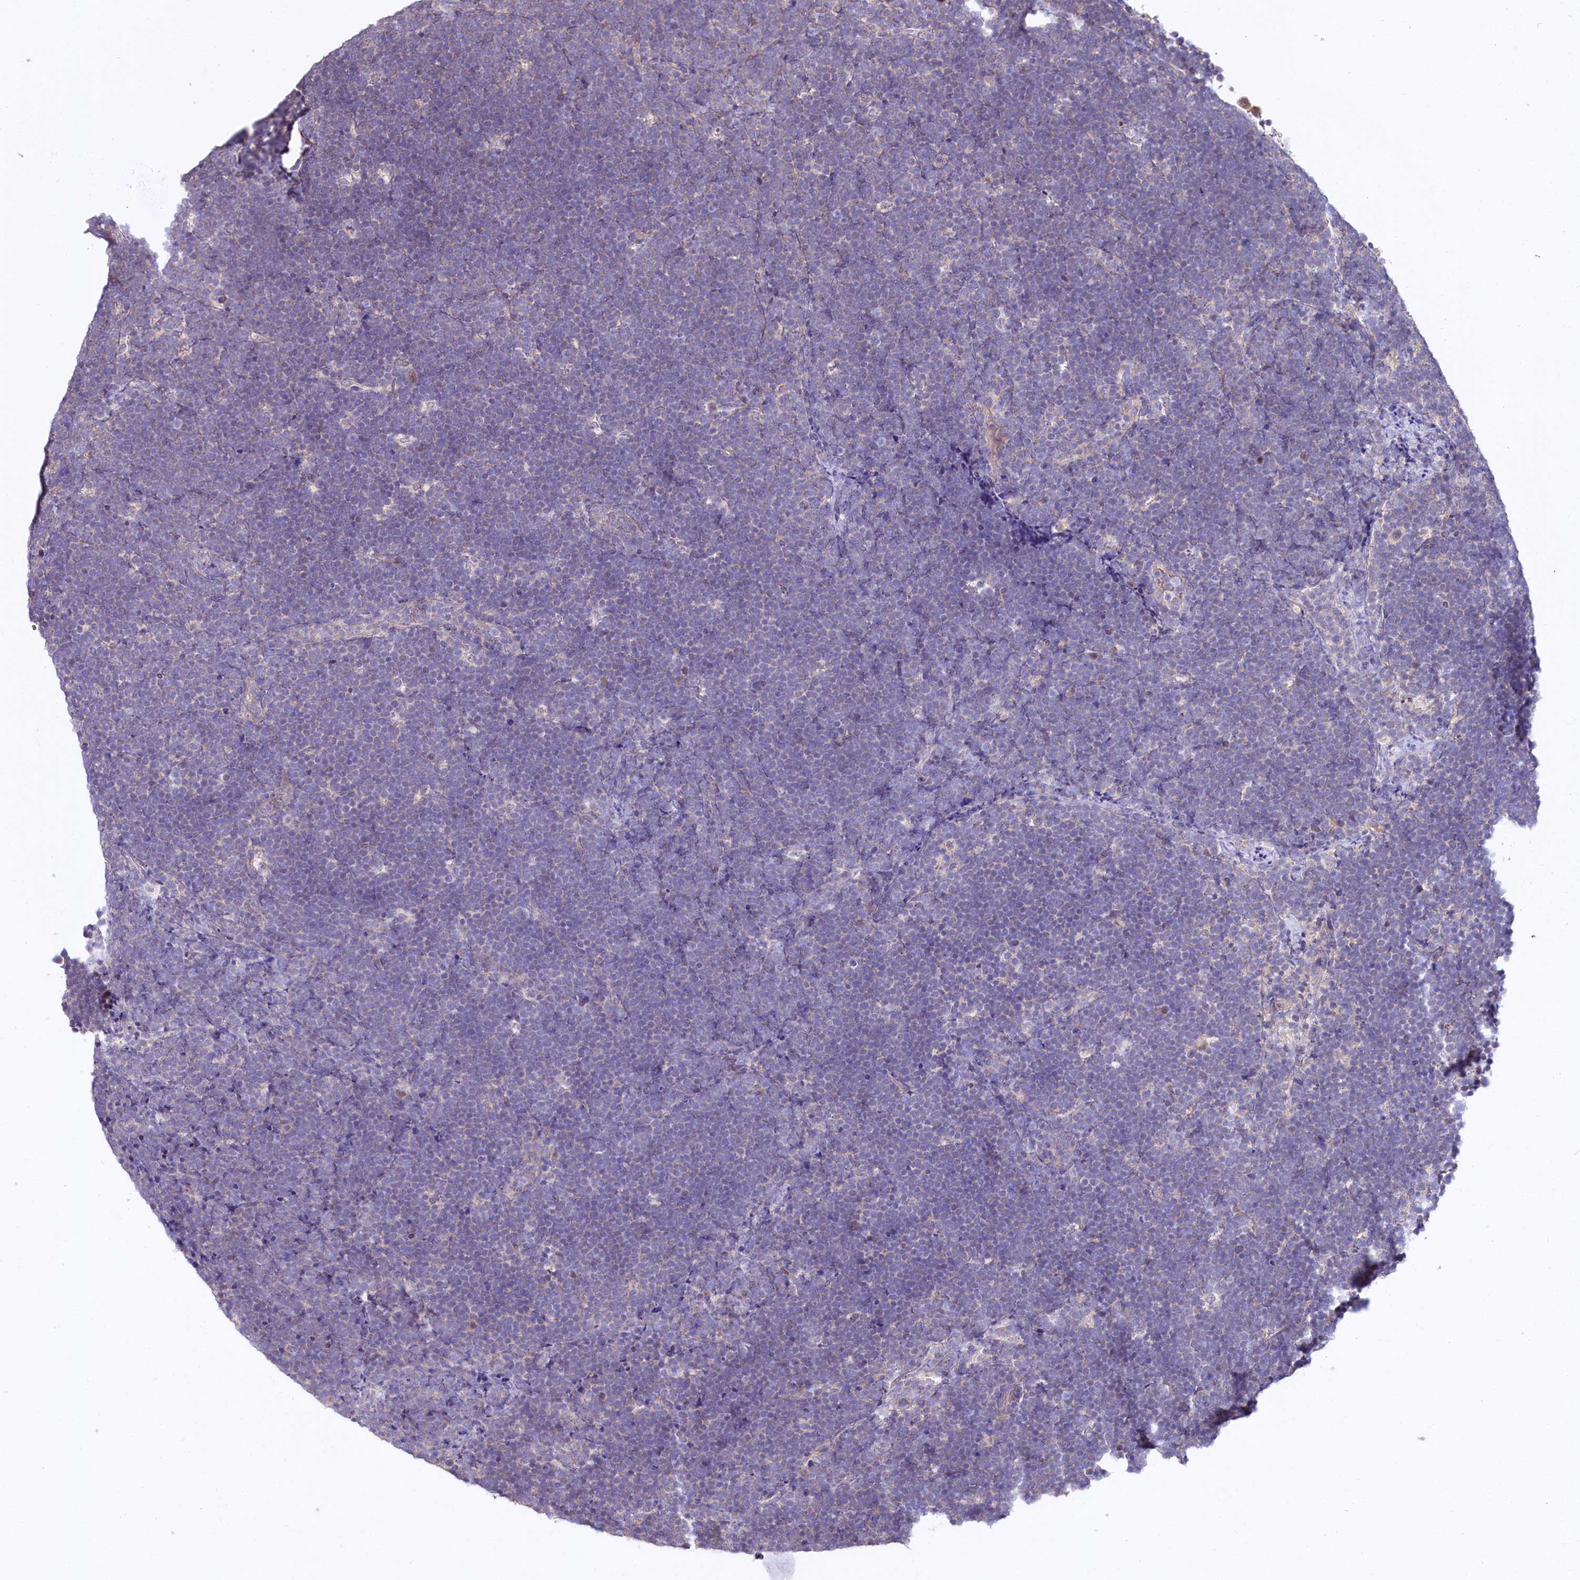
{"staining": {"intensity": "negative", "quantity": "none", "location": "none"}, "tissue": "lymphoma", "cell_type": "Tumor cells", "image_type": "cancer", "snomed": [{"axis": "morphology", "description": "Malignant lymphoma, non-Hodgkin's type, High grade"}, {"axis": "topography", "description": "Lymph node"}], "caption": "Immunohistochemistry of human high-grade malignant lymphoma, non-Hodgkin's type shows no expression in tumor cells.", "gene": "CEP295", "patient": {"sex": "male", "age": 13}}